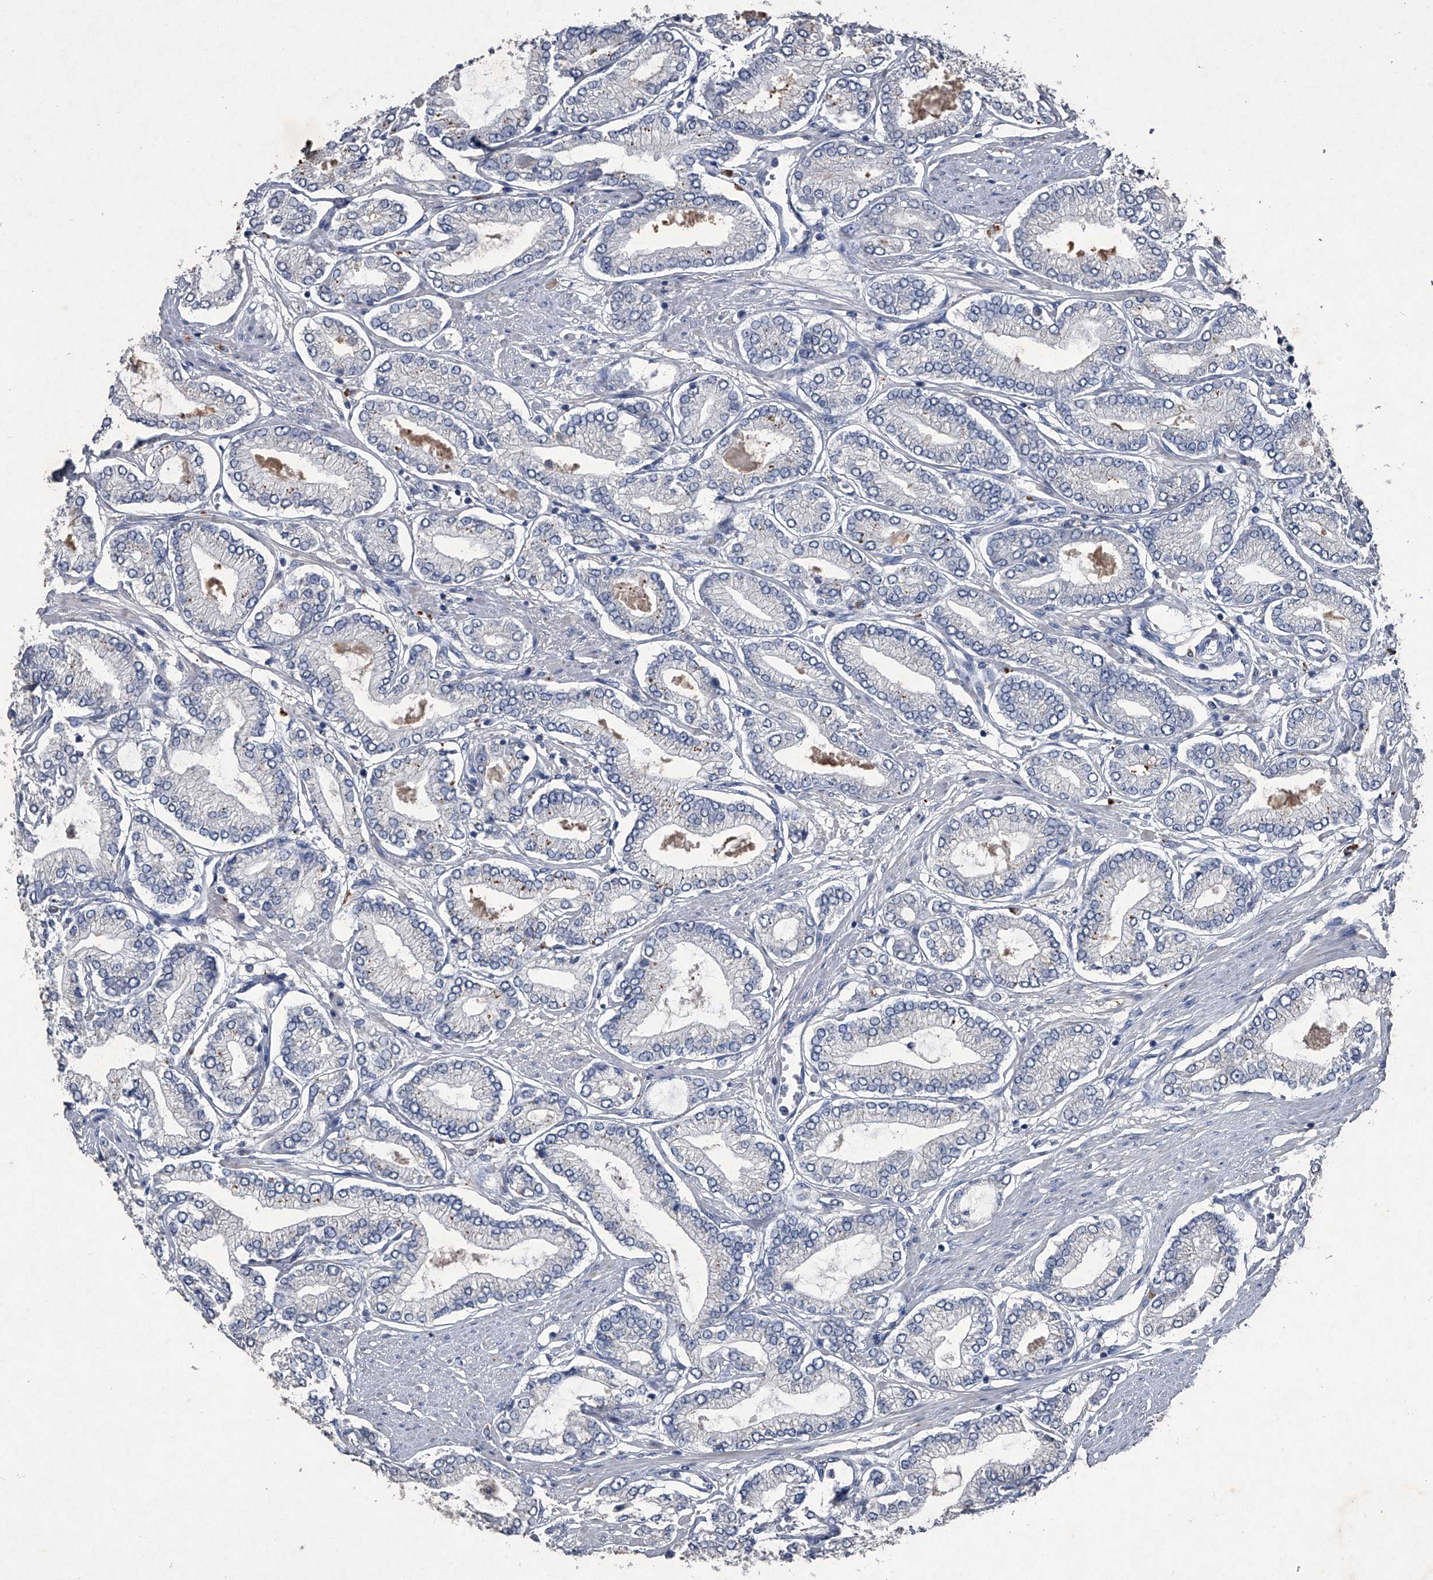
{"staining": {"intensity": "negative", "quantity": "none", "location": "none"}, "tissue": "prostate cancer", "cell_type": "Tumor cells", "image_type": "cancer", "snomed": [{"axis": "morphology", "description": "Adenocarcinoma, Low grade"}, {"axis": "topography", "description": "Prostate"}], "caption": "This is an immunohistochemistry image of human prostate low-grade adenocarcinoma. There is no positivity in tumor cells.", "gene": "MAPKAP1", "patient": {"sex": "male", "age": 63}}